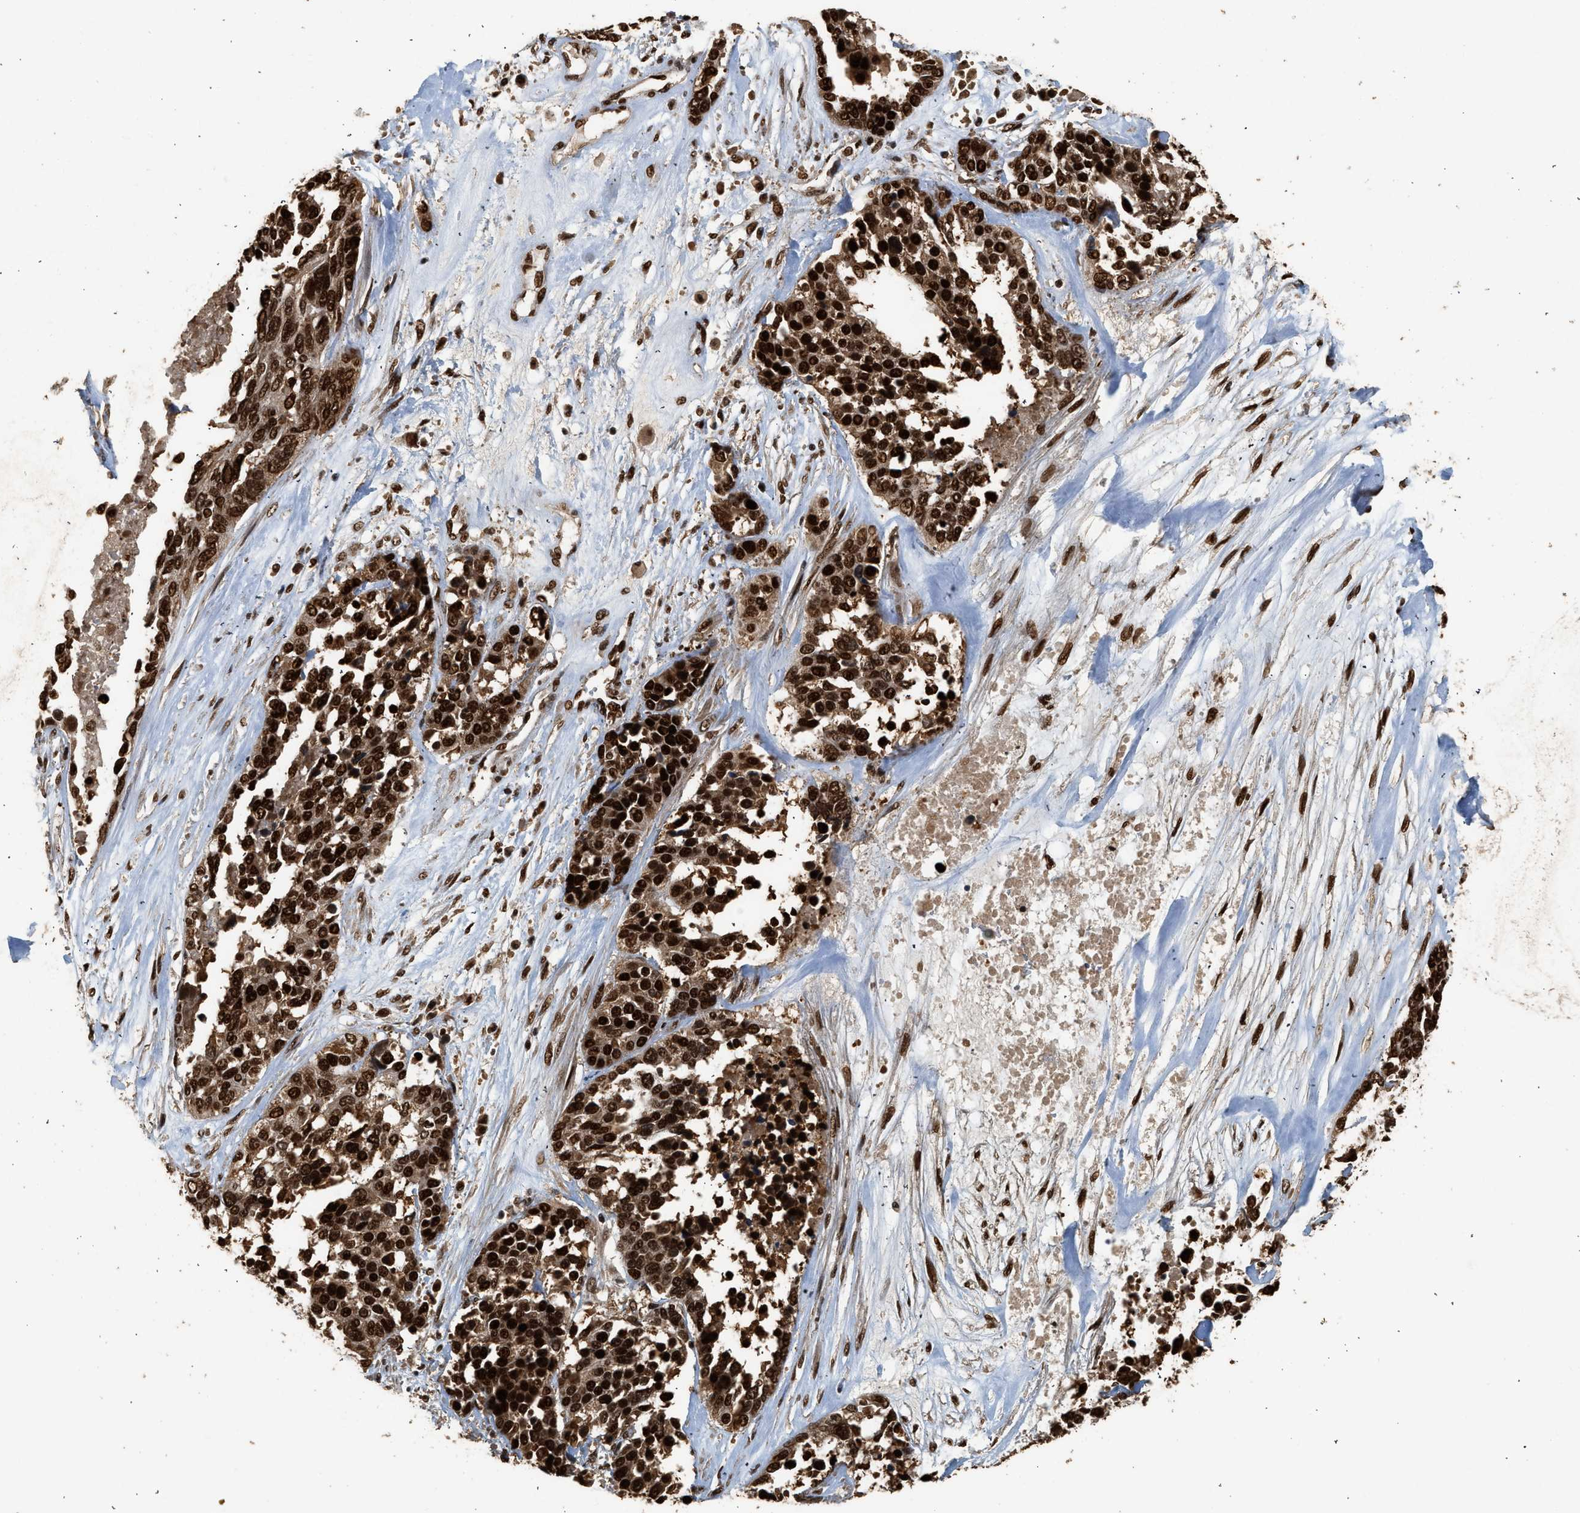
{"staining": {"intensity": "strong", "quantity": ">75%", "location": "cytoplasmic/membranous,nuclear"}, "tissue": "ovarian cancer", "cell_type": "Tumor cells", "image_type": "cancer", "snomed": [{"axis": "morphology", "description": "Cystadenocarcinoma, serous, NOS"}, {"axis": "topography", "description": "Ovary"}], "caption": "Protein expression analysis of ovarian cancer demonstrates strong cytoplasmic/membranous and nuclear staining in approximately >75% of tumor cells.", "gene": "PPP4R3B", "patient": {"sex": "female", "age": 44}}